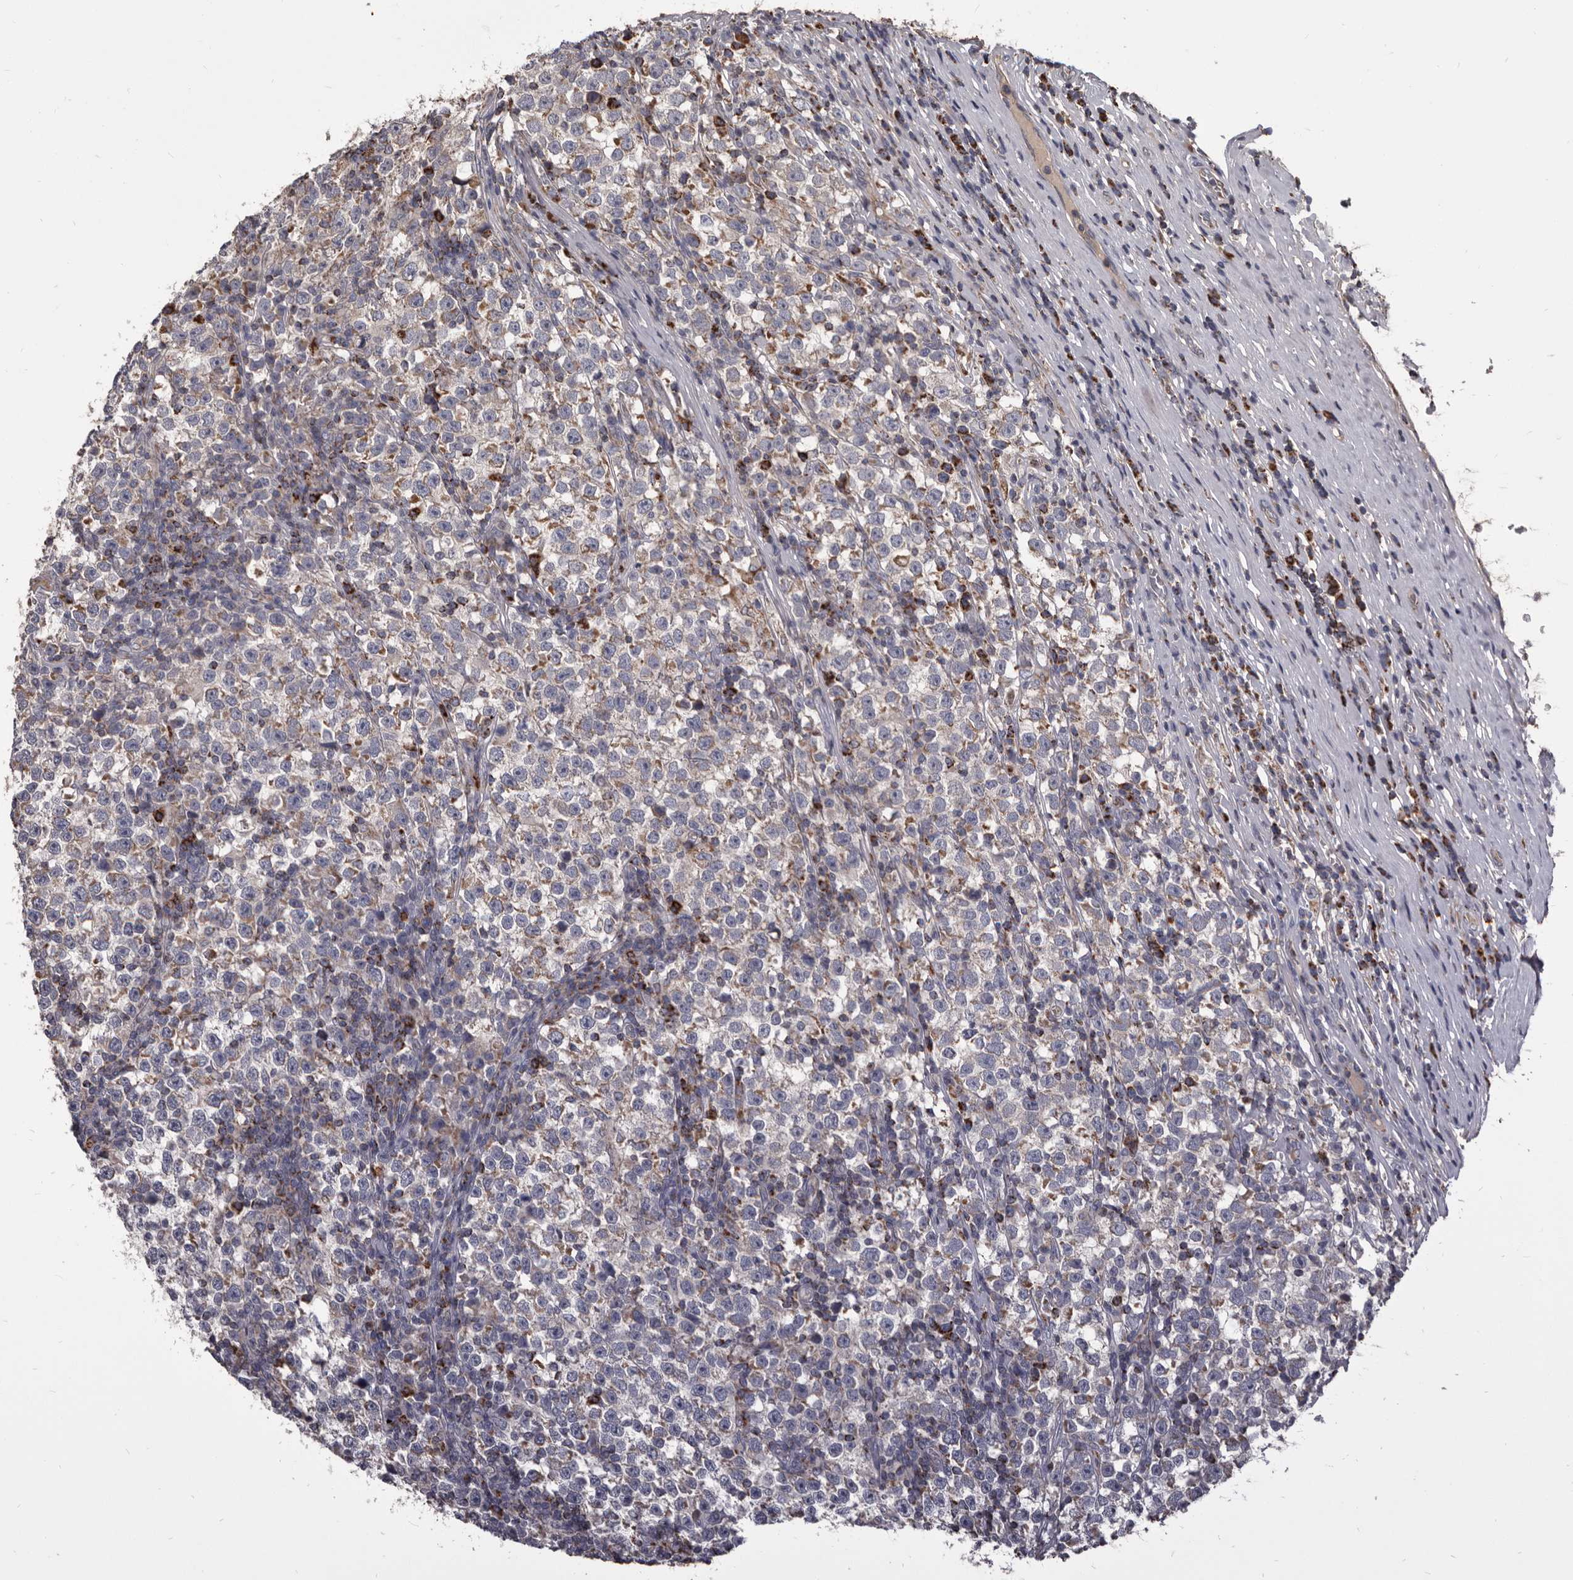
{"staining": {"intensity": "weak", "quantity": "<25%", "location": "cytoplasmic/membranous"}, "tissue": "testis cancer", "cell_type": "Tumor cells", "image_type": "cancer", "snomed": [{"axis": "morphology", "description": "Normal tissue, NOS"}, {"axis": "morphology", "description": "Seminoma, NOS"}, {"axis": "topography", "description": "Testis"}], "caption": "This is an immunohistochemistry (IHC) photomicrograph of testis seminoma. There is no expression in tumor cells.", "gene": "ALDH5A1", "patient": {"sex": "male", "age": 43}}